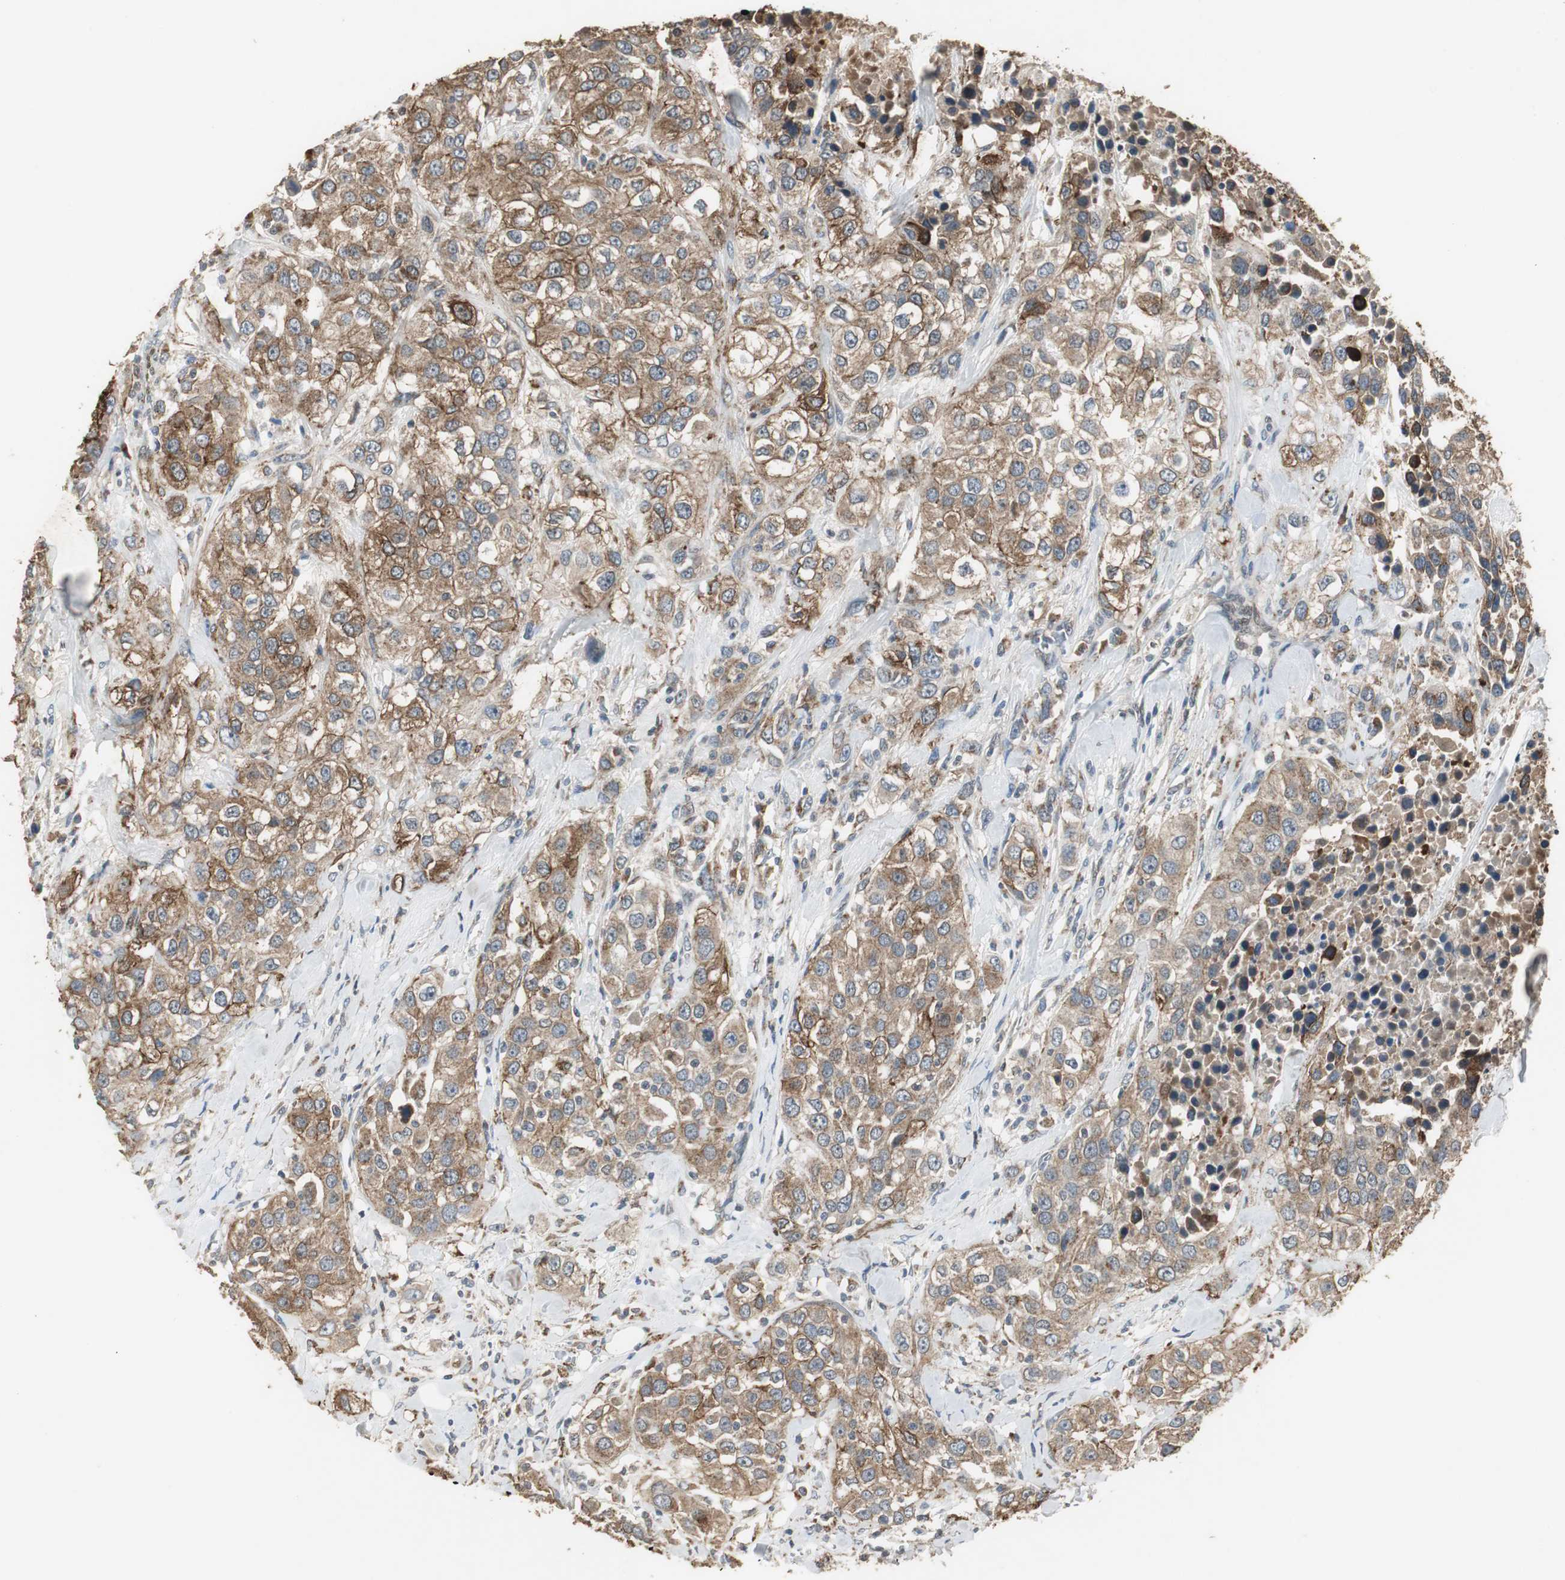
{"staining": {"intensity": "moderate", "quantity": ">75%", "location": "cytoplasmic/membranous"}, "tissue": "urothelial cancer", "cell_type": "Tumor cells", "image_type": "cancer", "snomed": [{"axis": "morphology", "description": "Urothelial carcinoma, High grade"}, {"axis": "topography", "description": "Urinary bladder"}], "caption": "IHC (DAB) staining of human urothelial cancer displays moderate cytoplasmic/membranous protein staining in about >75% of tumor cells.", "gene": "JTB", "patient": {"sex": "female", "age": 80}}